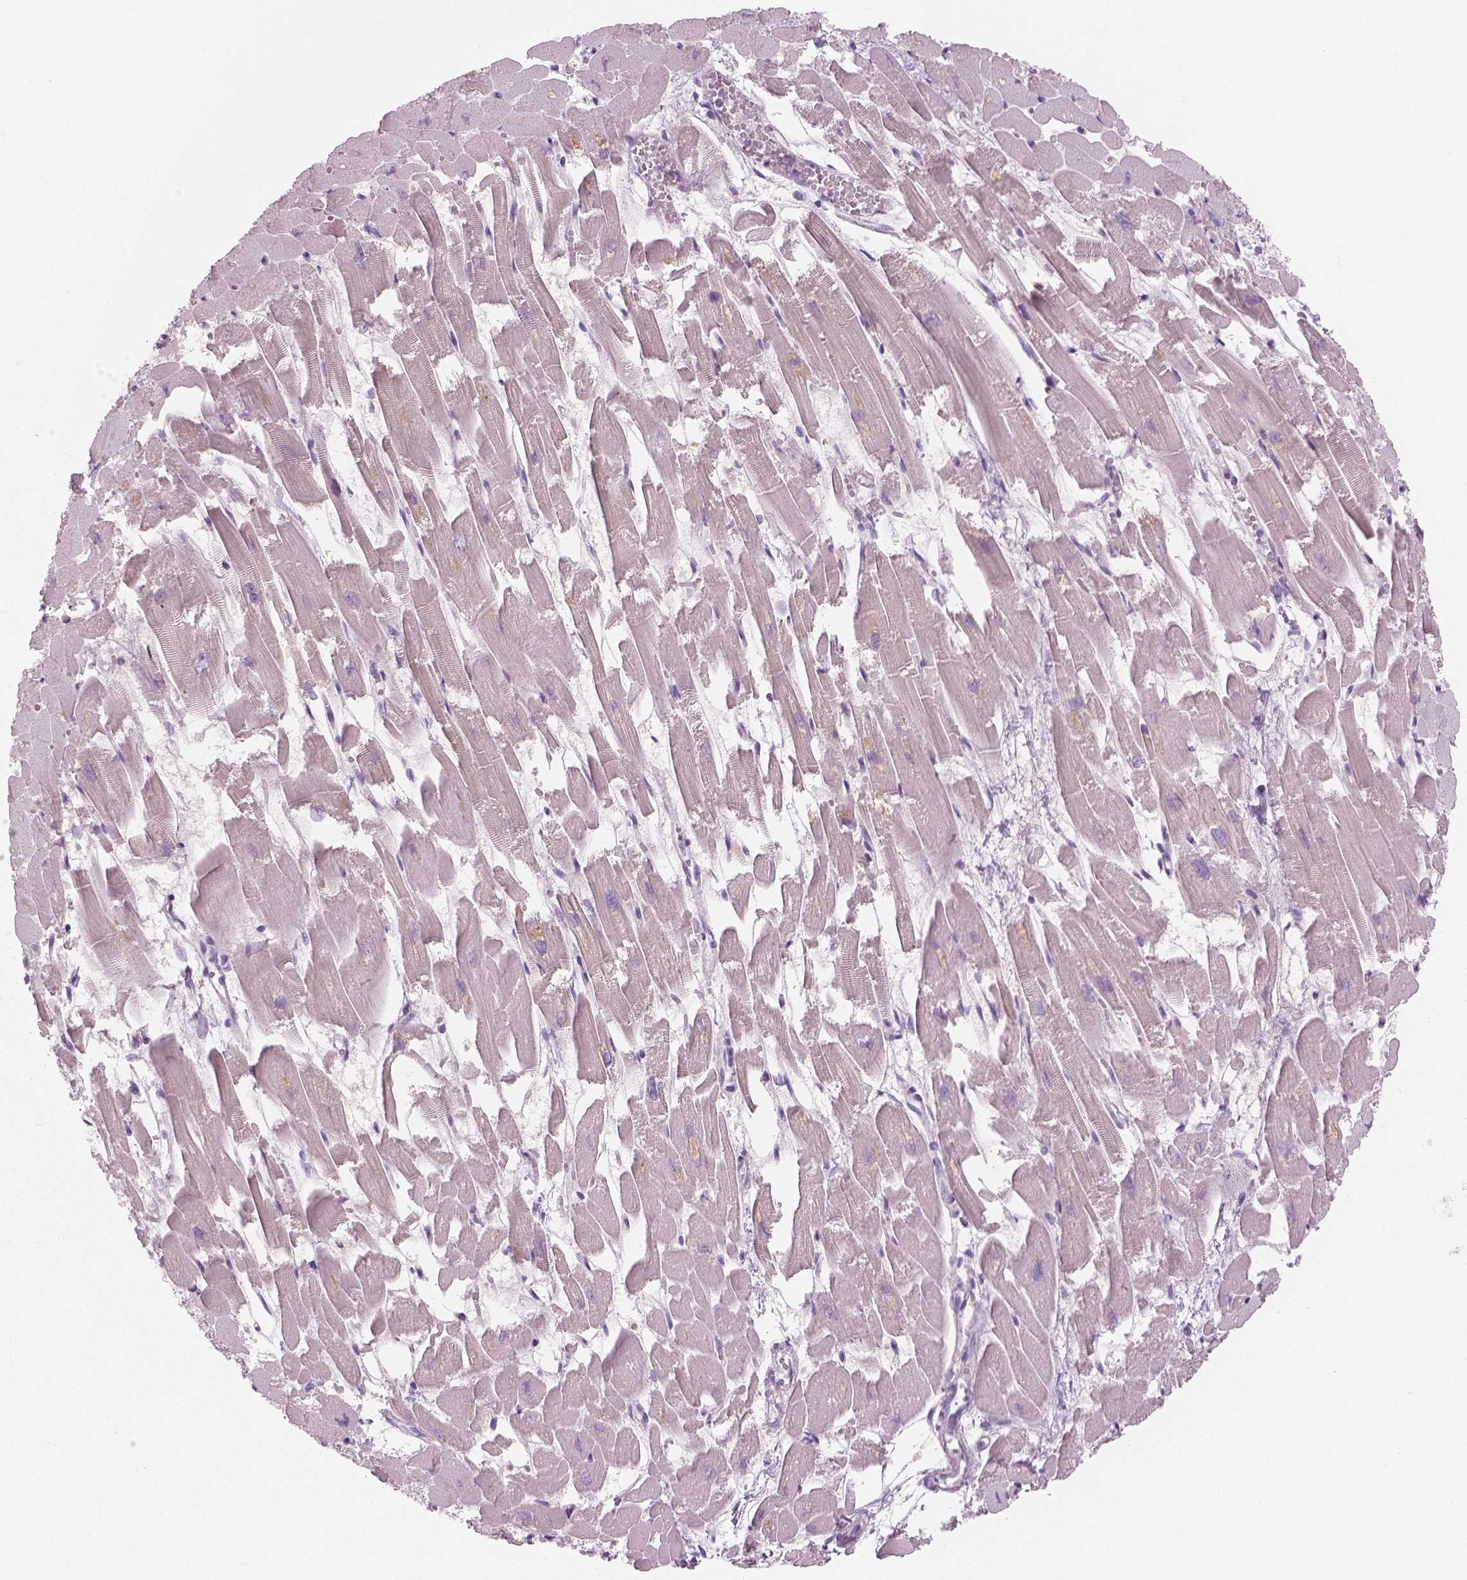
{"staining": {"intensity": "negative", "quantity": "none", "location": "none"}, "tissue": "heart muscle", "cell_type": "Cardiomyocytes", "image_type": "normal", "snomed": [{"axis": "morphology", "description": "Normal tissue, NOS"}, {"axis": "topography", "description": "Heart"}], "caption": "DAB (3,3'-diaminobenzidine) immunohistochemical staining of normal heart muscle demonstrates no significant expression in cardiomyocytes.", "gene": "GALM", "patient": {"sex": "female", "age": 52}}